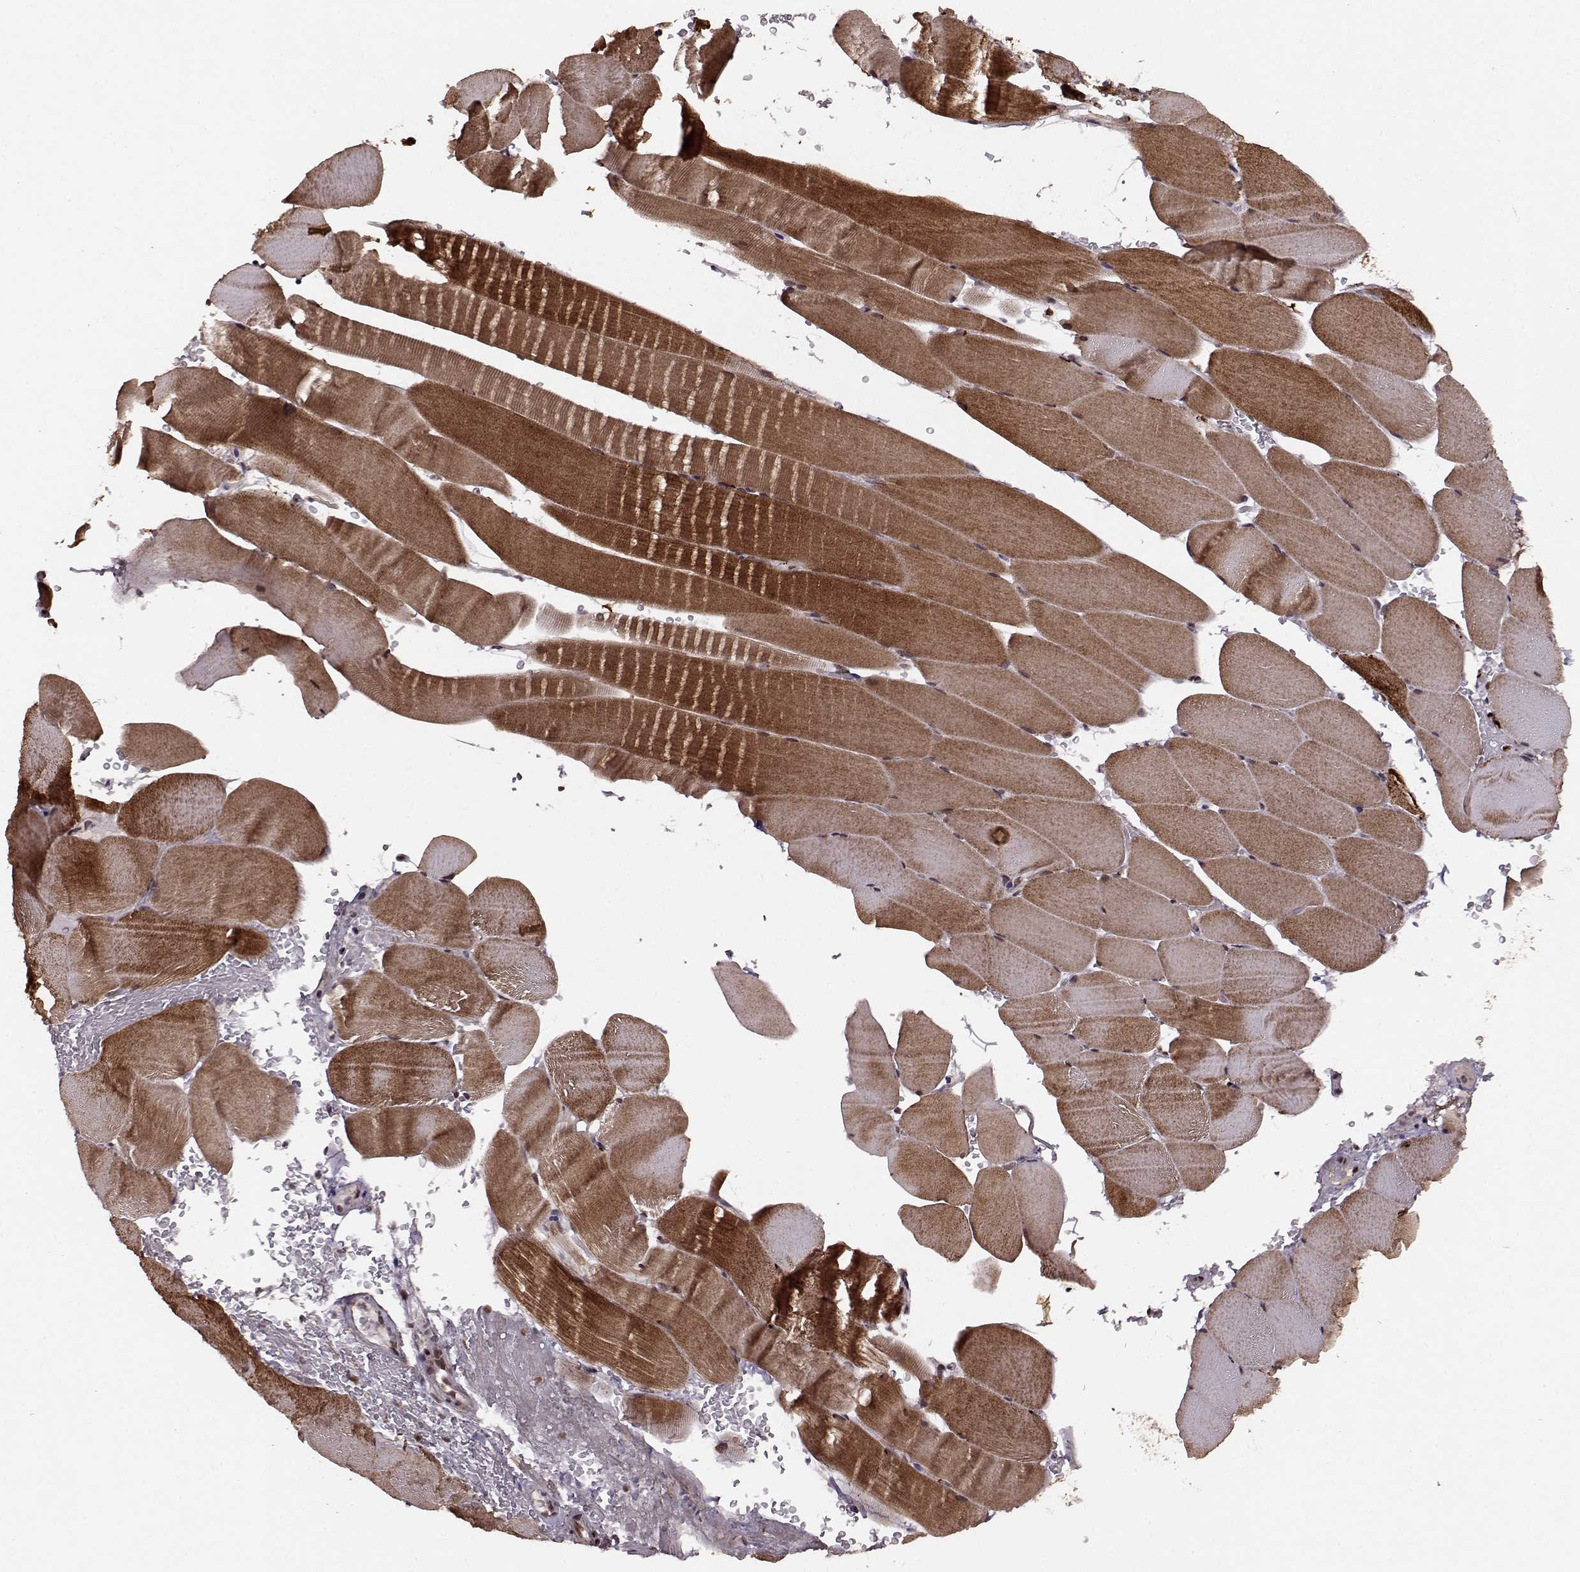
{"staining": {"intensity": "moderate", "quantity": "25%-75%", "location": "cytoplasmic/membranous,nuclear"}, "tissue": "skeletal muscle", "cell_type": "Myocytes", "image_type": "normal", "snomed": [{"axis": "morphology", "description": "Normal tissue, NOS"}, {"axis": "topography", "description": "Skeletal muscle"}], "caption": "This image exhibits immunohistochemistry staining of normal human skeletal muscle, with medium moderate cytoplasmic/membranous,nuclear staining in approximately 25%-75% of myocytes.", "gene": "RRAGD", "patient": {"sex": "female", "age": 37}}